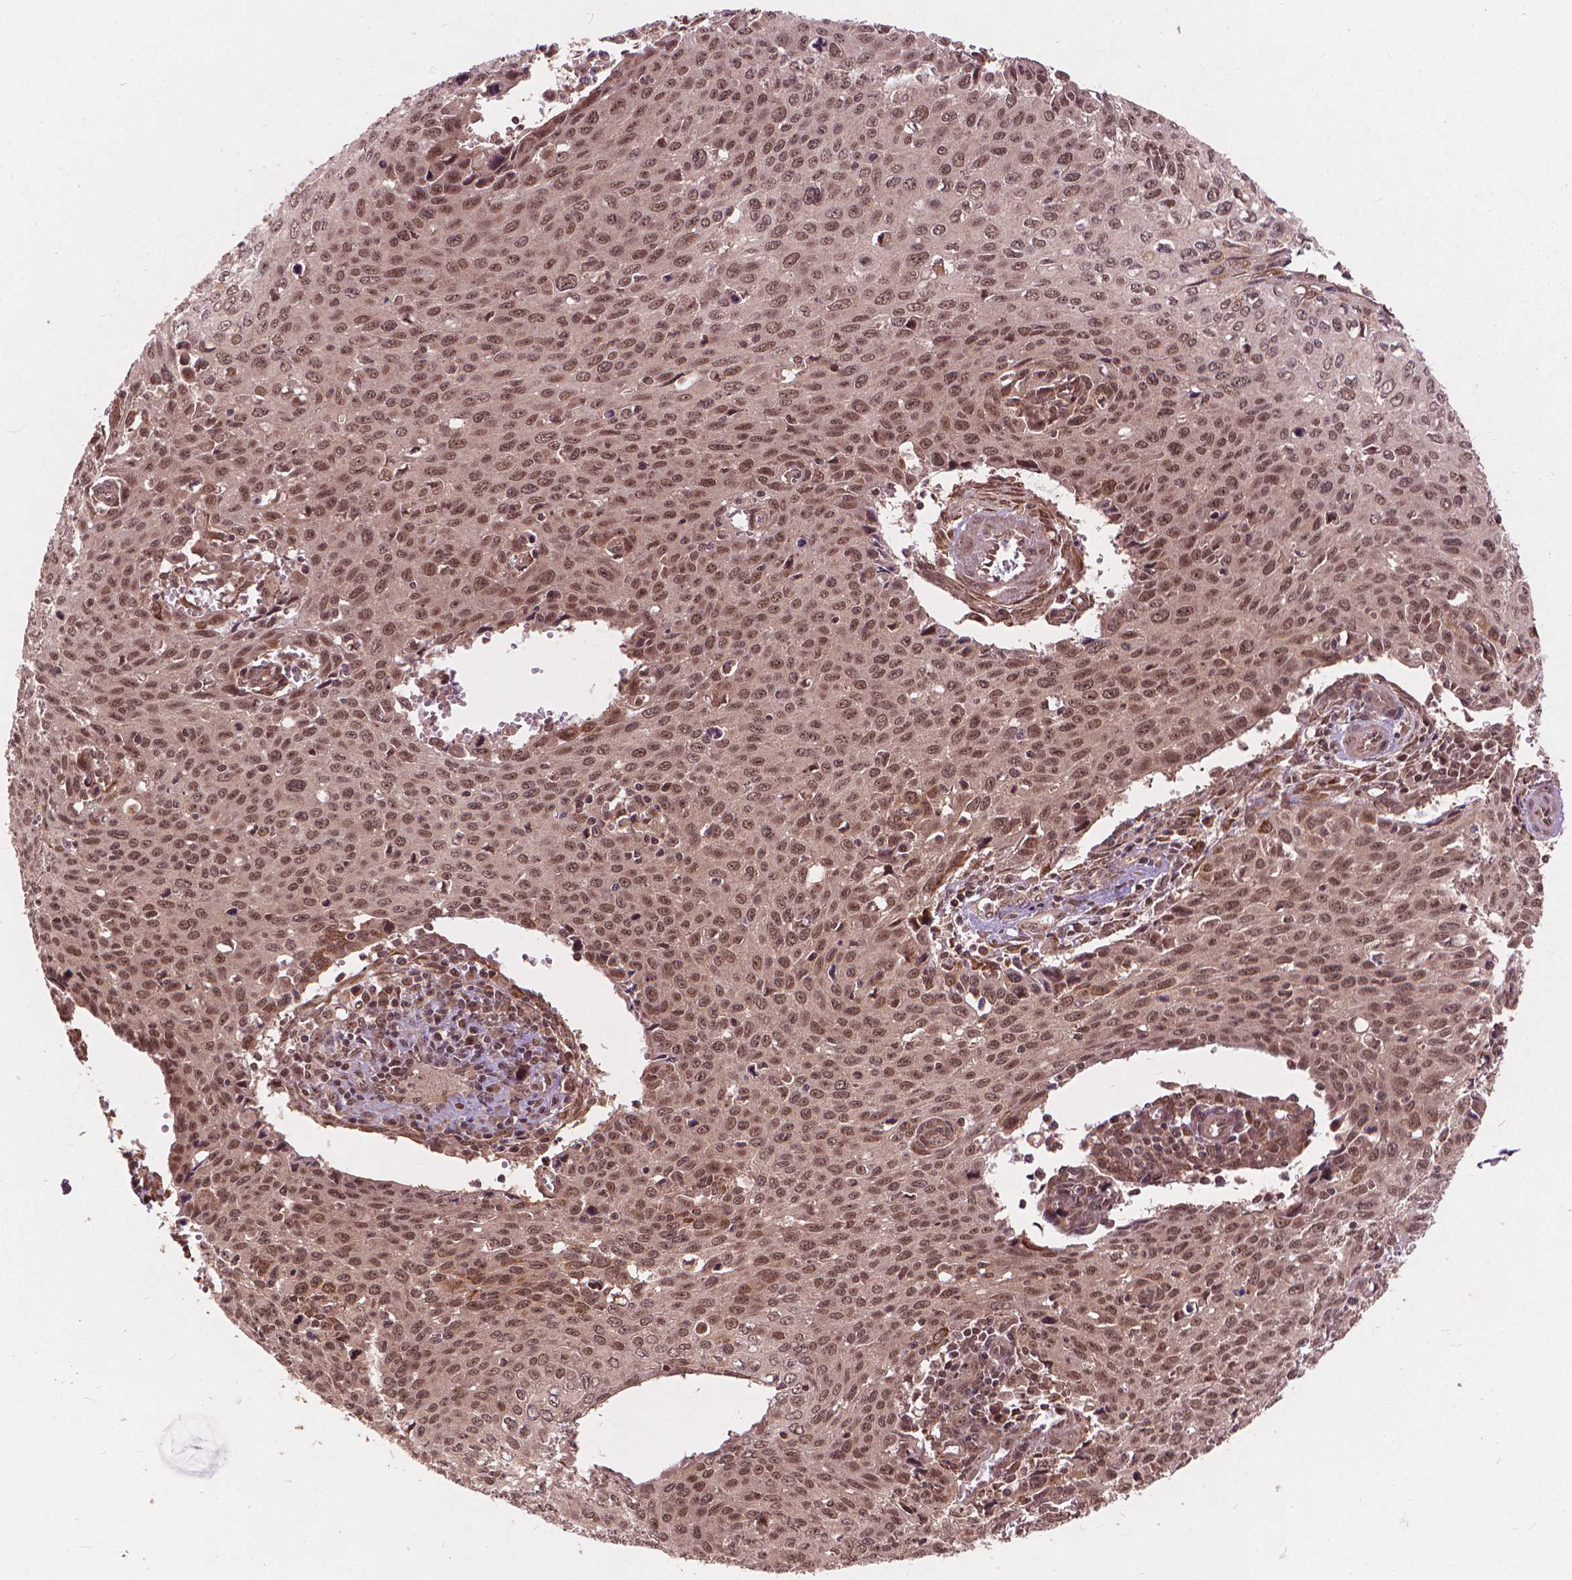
{"staining": {"intensity": "moderate", "quantity": ">75%", "location": "nuclear"}, "tissue": "cervical cancer", "cell_type": "Tumor cells", "image_type": "cancer", "snomed": [{"axis": "morphology", "description": "Squamous cell carcinoma, NOS"}, {"axis": "topography", "description": "Cervix"}], "caption": "Immunohistochemical staining of cervical squamous cell carcinoma displays moderate nuclear protein expression in about >75% of tumor cells. The protein is stained brown, and the nuclei are stained in blue (DAB IHC with brightfield microscopy, high magnification).", "gene": "SSU72", "patient": {"sex": "female", "age": 38}}